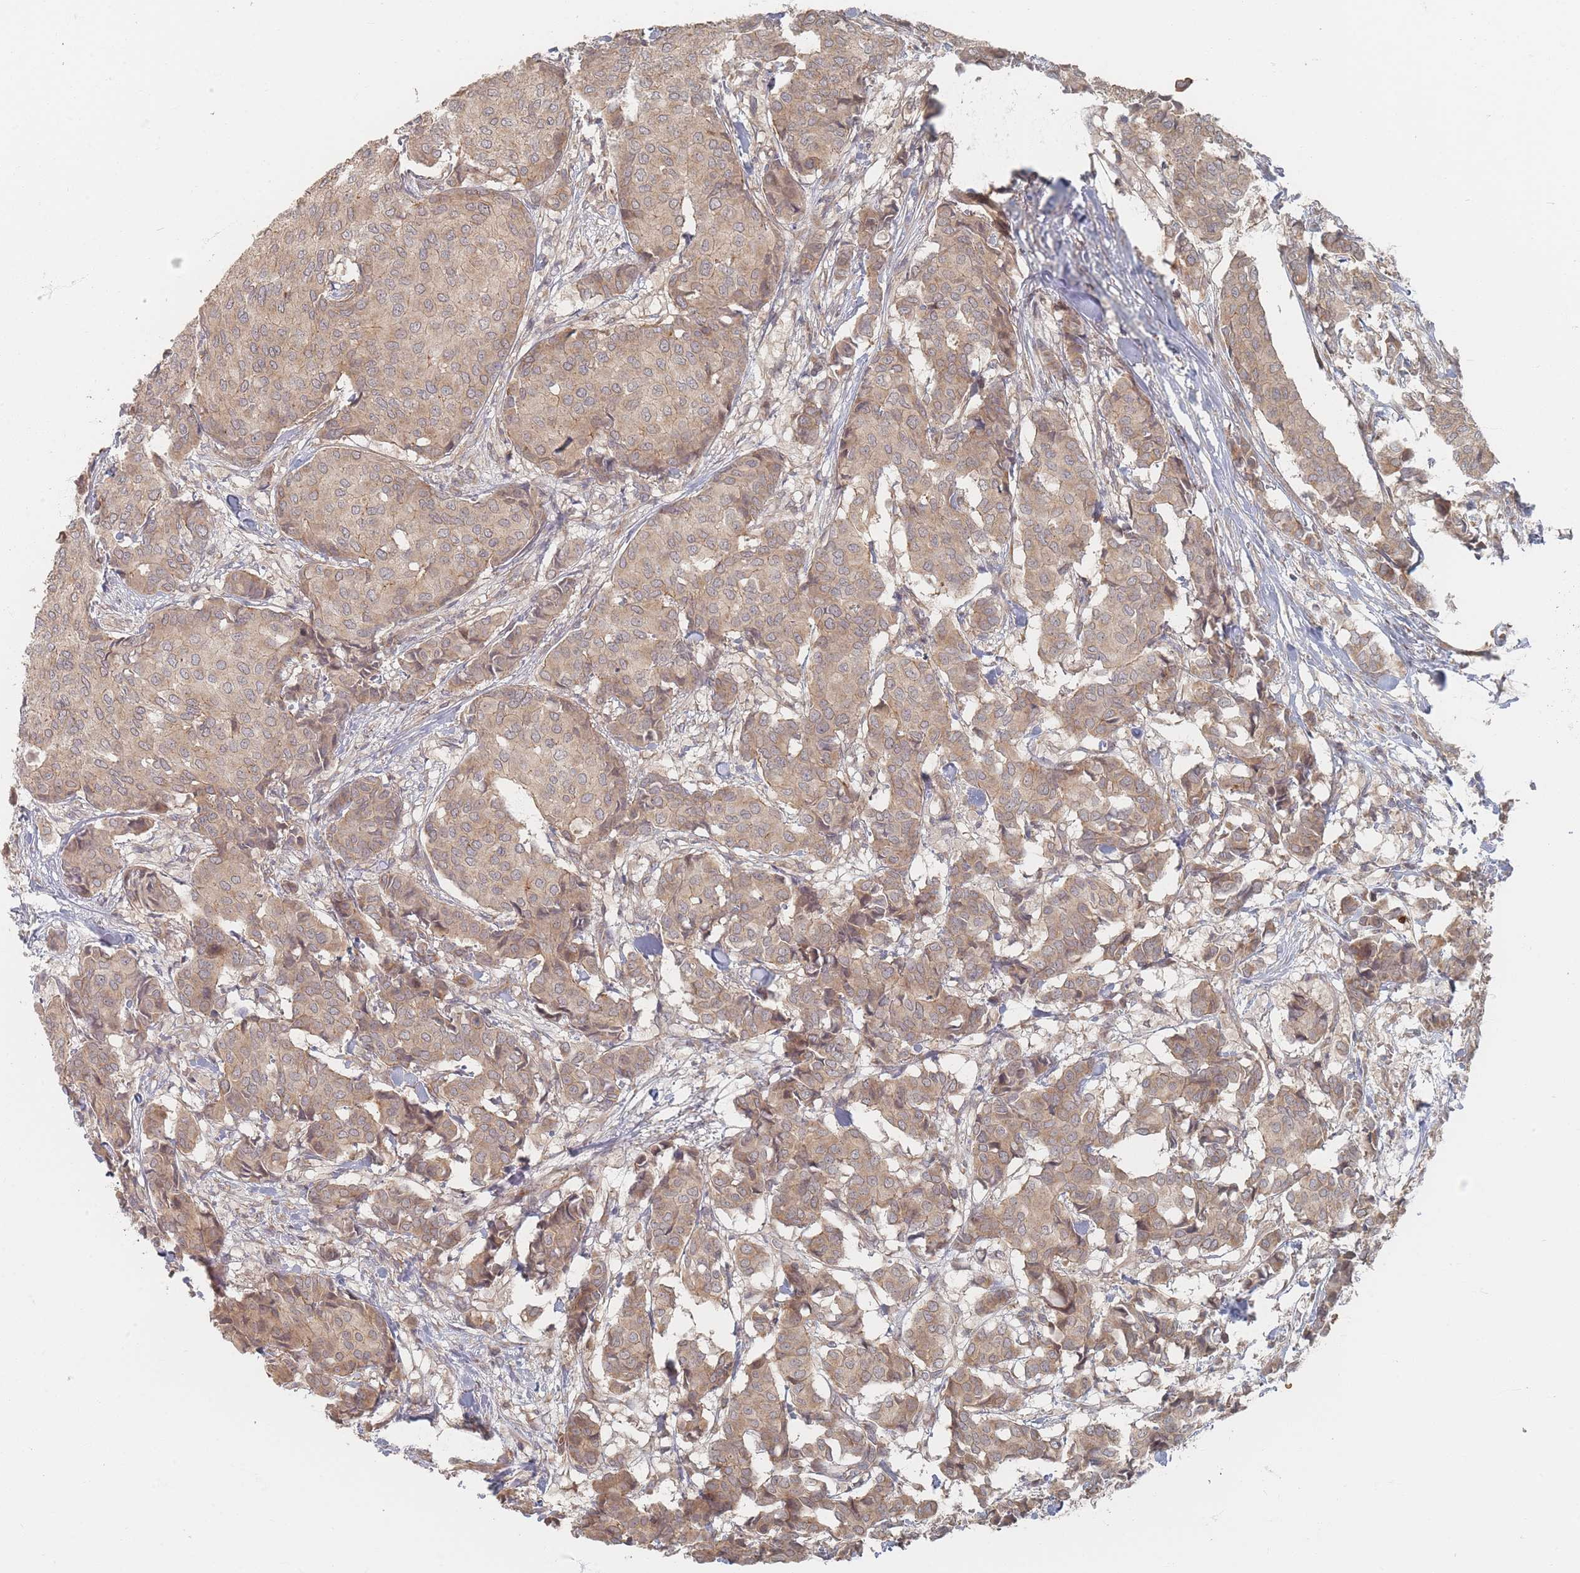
{"staining": {"intensity": "moderate", "quantity": ">75%", "location": "cytoplasmic/membranous"}, "tissue": "breast cancer", "cell_type": "Tumor cells", "image_type": "cancer", "snomed": [{"axis": "morphology", "description": "Duct carcinoma"}, {"axis": "topography", "description": "Breast"}], "caption": "The image demonstrates immunohistochemical staining of infiltrating ductal carcinoma (breast). There is moderate cytoplasmic/membranous staining is seen in about >75% of tumor cells. (DAB (3,3'-diaminobenzidine) = brown stain, brightfield microscopy at high magnification).", "gene": "GLE1", "patient": {"sex": "female", "age": 75}}